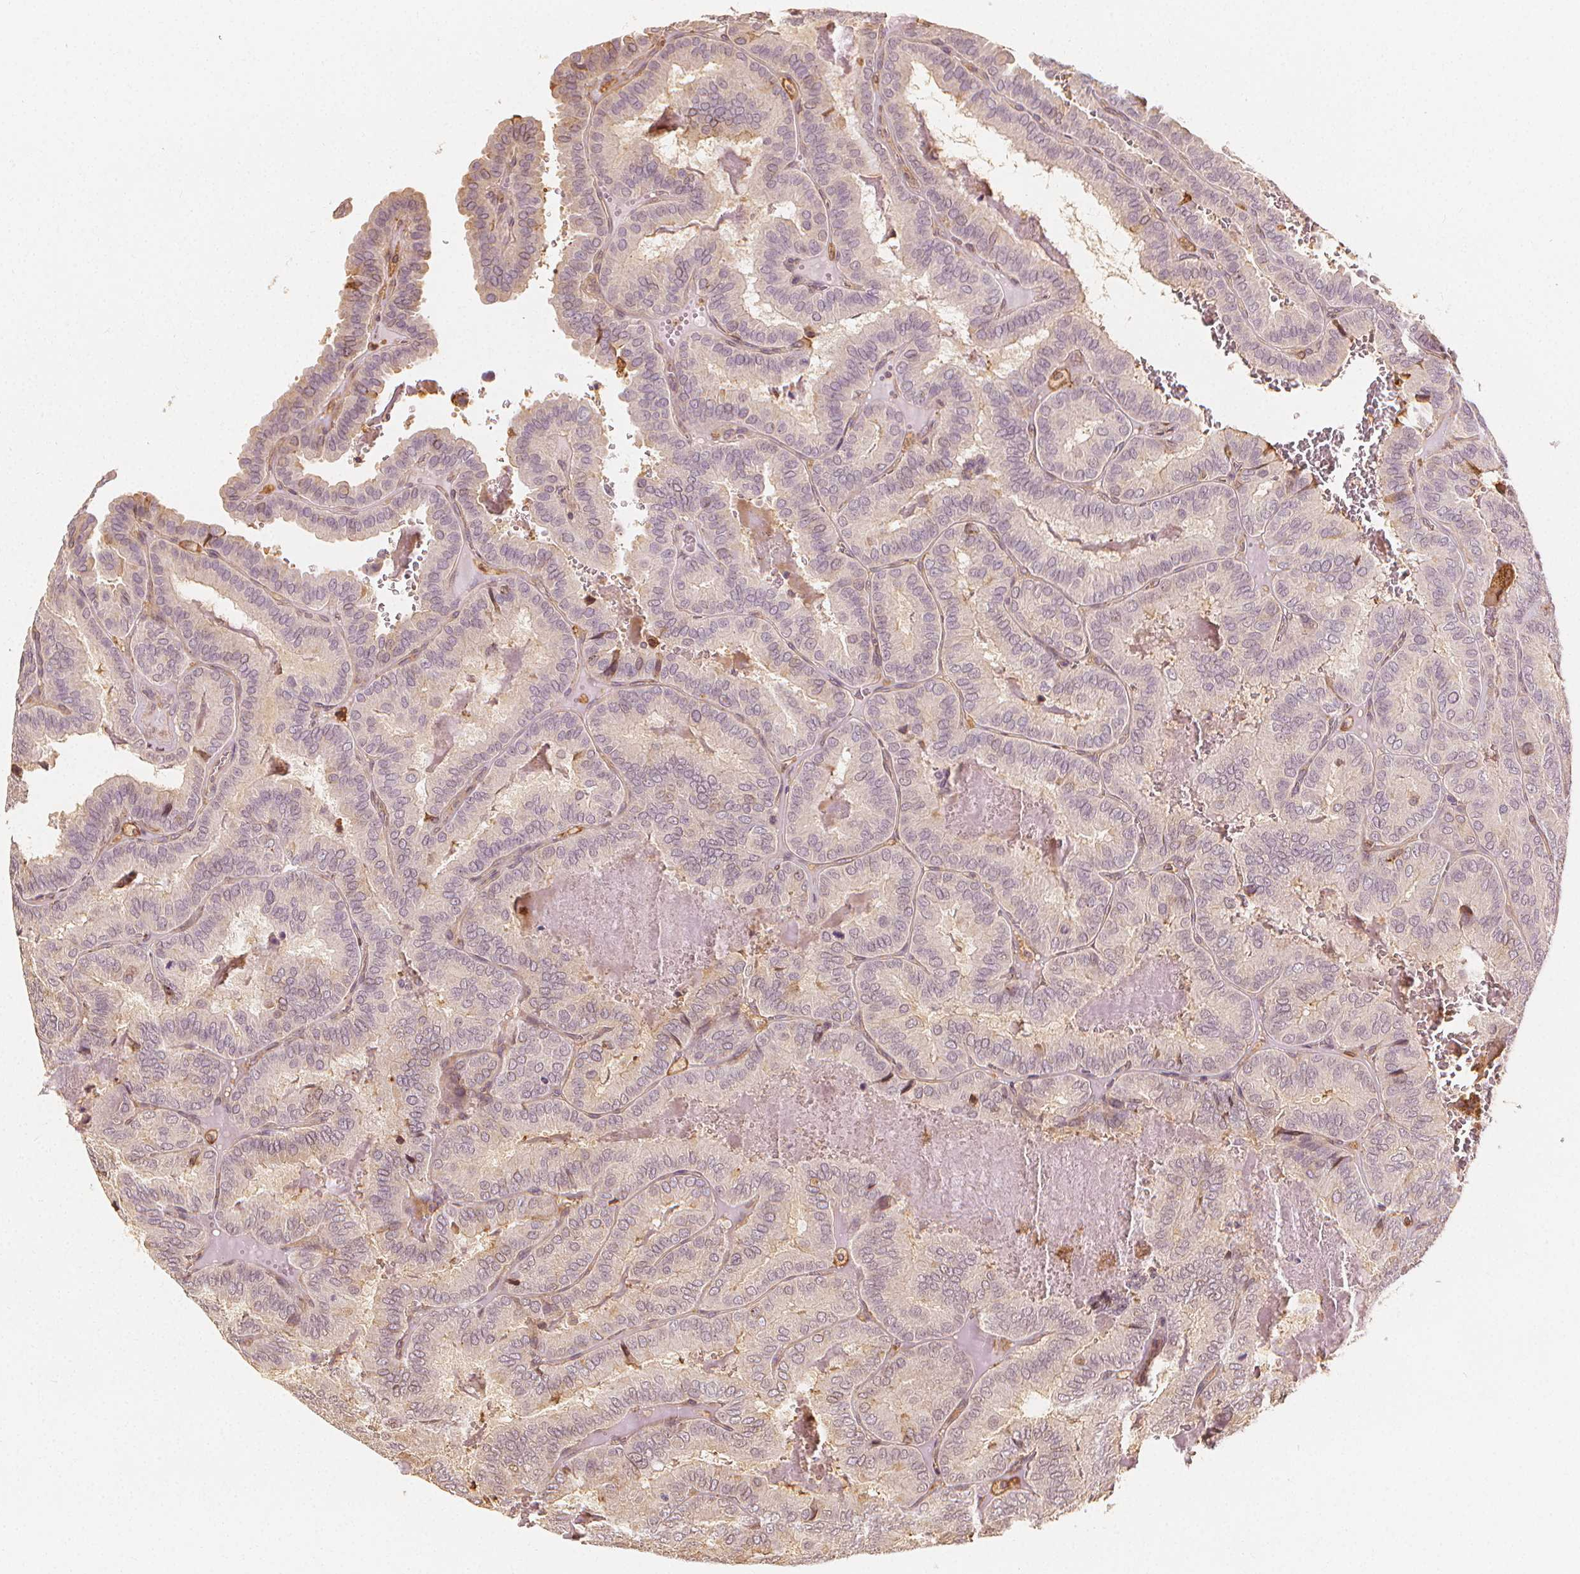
{"staining": {"intensity": "negative", "quantity": "none", "location": "none"}, "tissue": "thyroid cancer", "cell_type": "Tumor cells", "image_type": "cancer", "snomed": [{"axis": "morphology", "description": "Papillary adenocarcinoma, NOS"}, {"axis": "topography", "description": "Thyroid gland"}], "caption": "IHC image of neoplastic tissue: thyroid cancer (papillary adenocarcinoma) stained with DAB shows no significant protein positivity in tumor cells.", "gene": "ARHGAP26", "patient": {"sex": "female", "age": 75}}